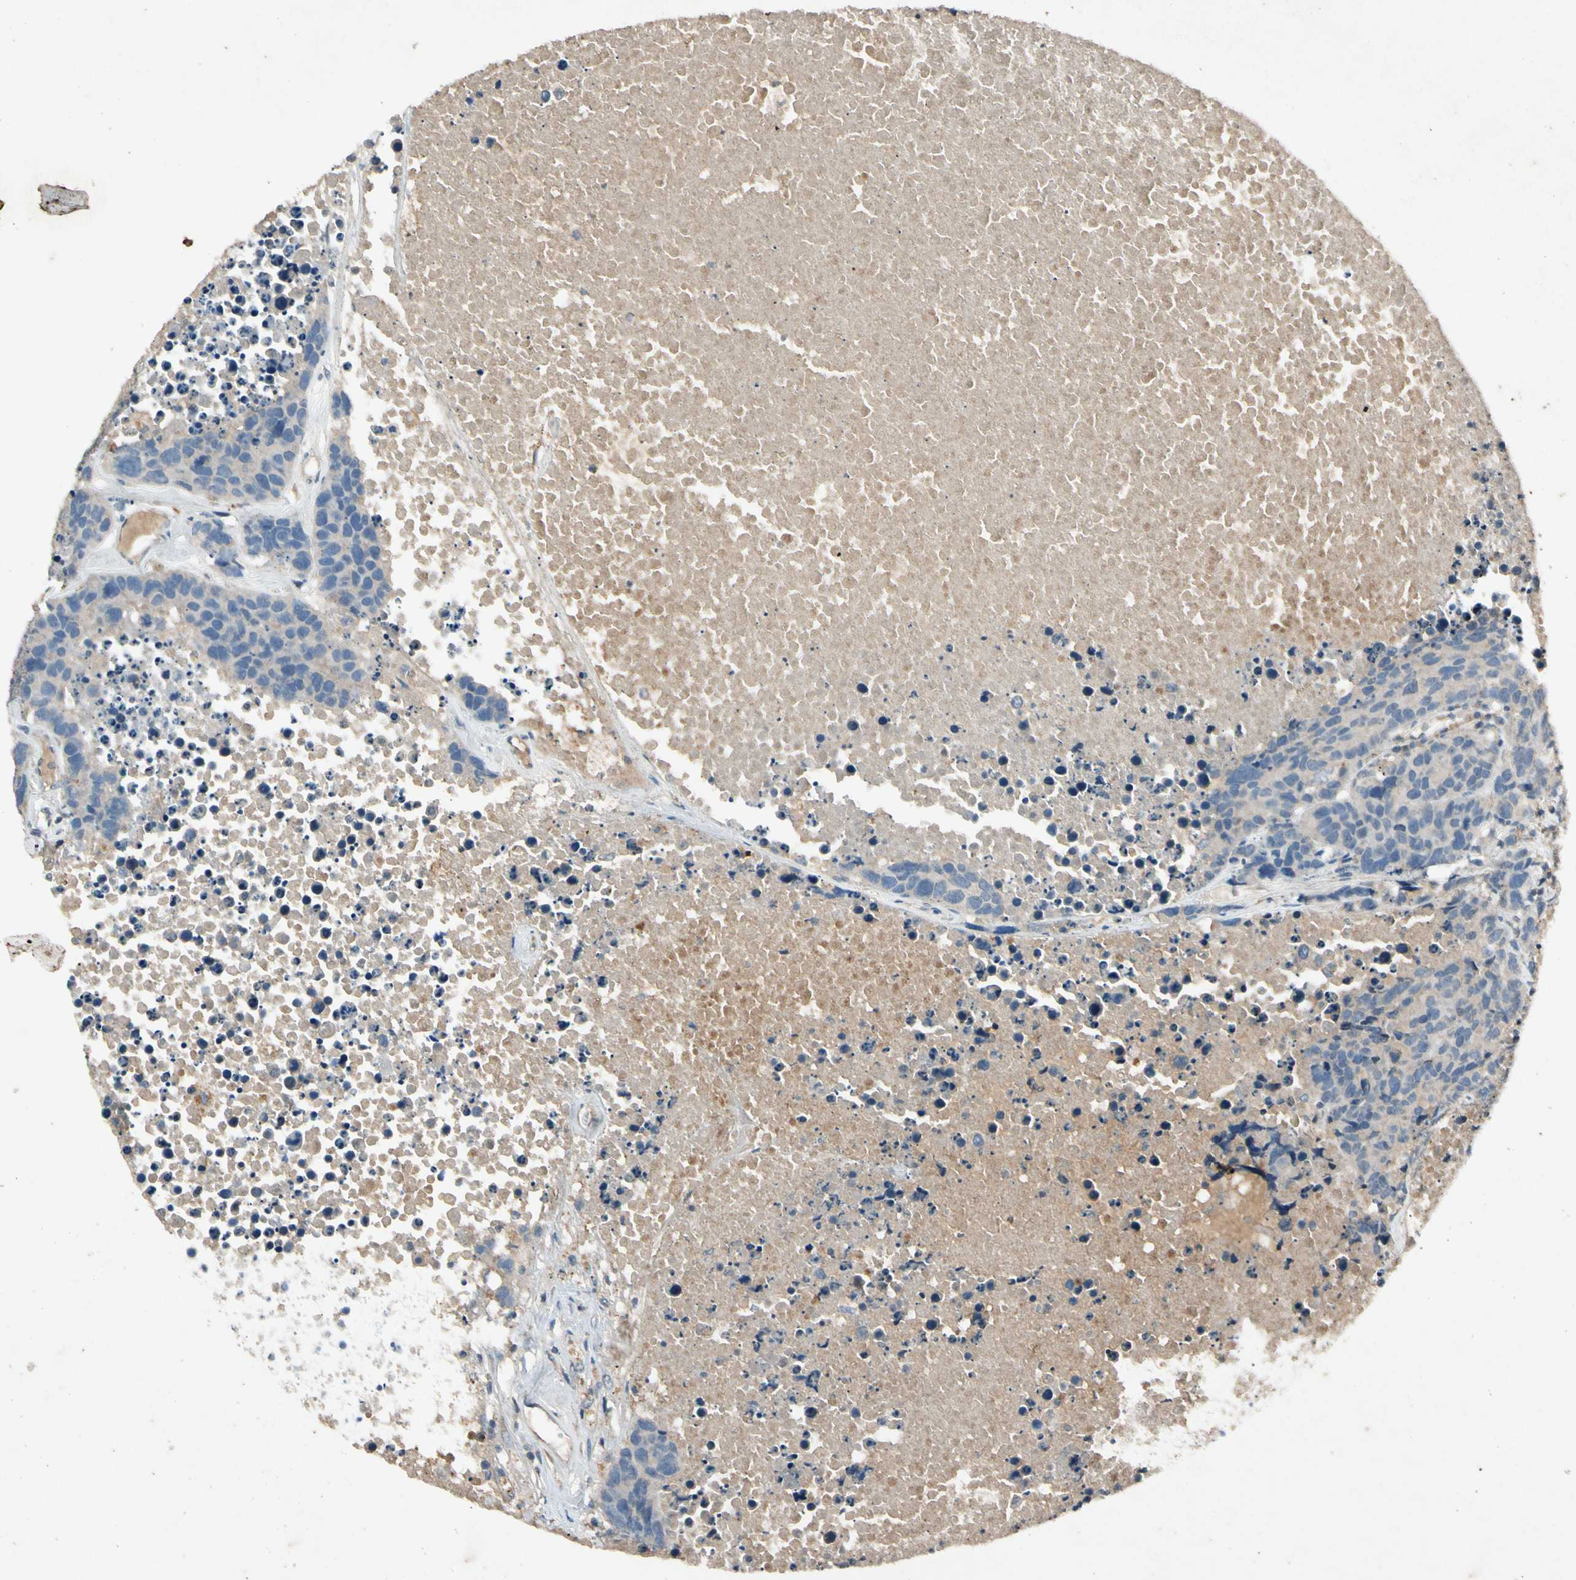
{"staining": {"intensity": "weak", "quantity": "<25%", "location": "cytoplasmic/membranous"}, "tissue": "carcinoid", "cell_type": "Tumor cells", "image_type": "cancer", "snomed": [{"axis": "morphology", "description": "Carcinoid, malignant, NOS"}, {"axis": "topography", "description": "Lung"}], "caption": "A photomicrograph of carcinoid stained for a protein displays no brown staining in tumor cells. The staining was performed using DAB (3,3'-diaminobenzidine) to visualize the protein expression in brown, while the nuclei were stained in blue with hematoxylin (Magnification: 20x).", "gene": "GPLD1", "patient": {"sex": "male", "age": 60}}